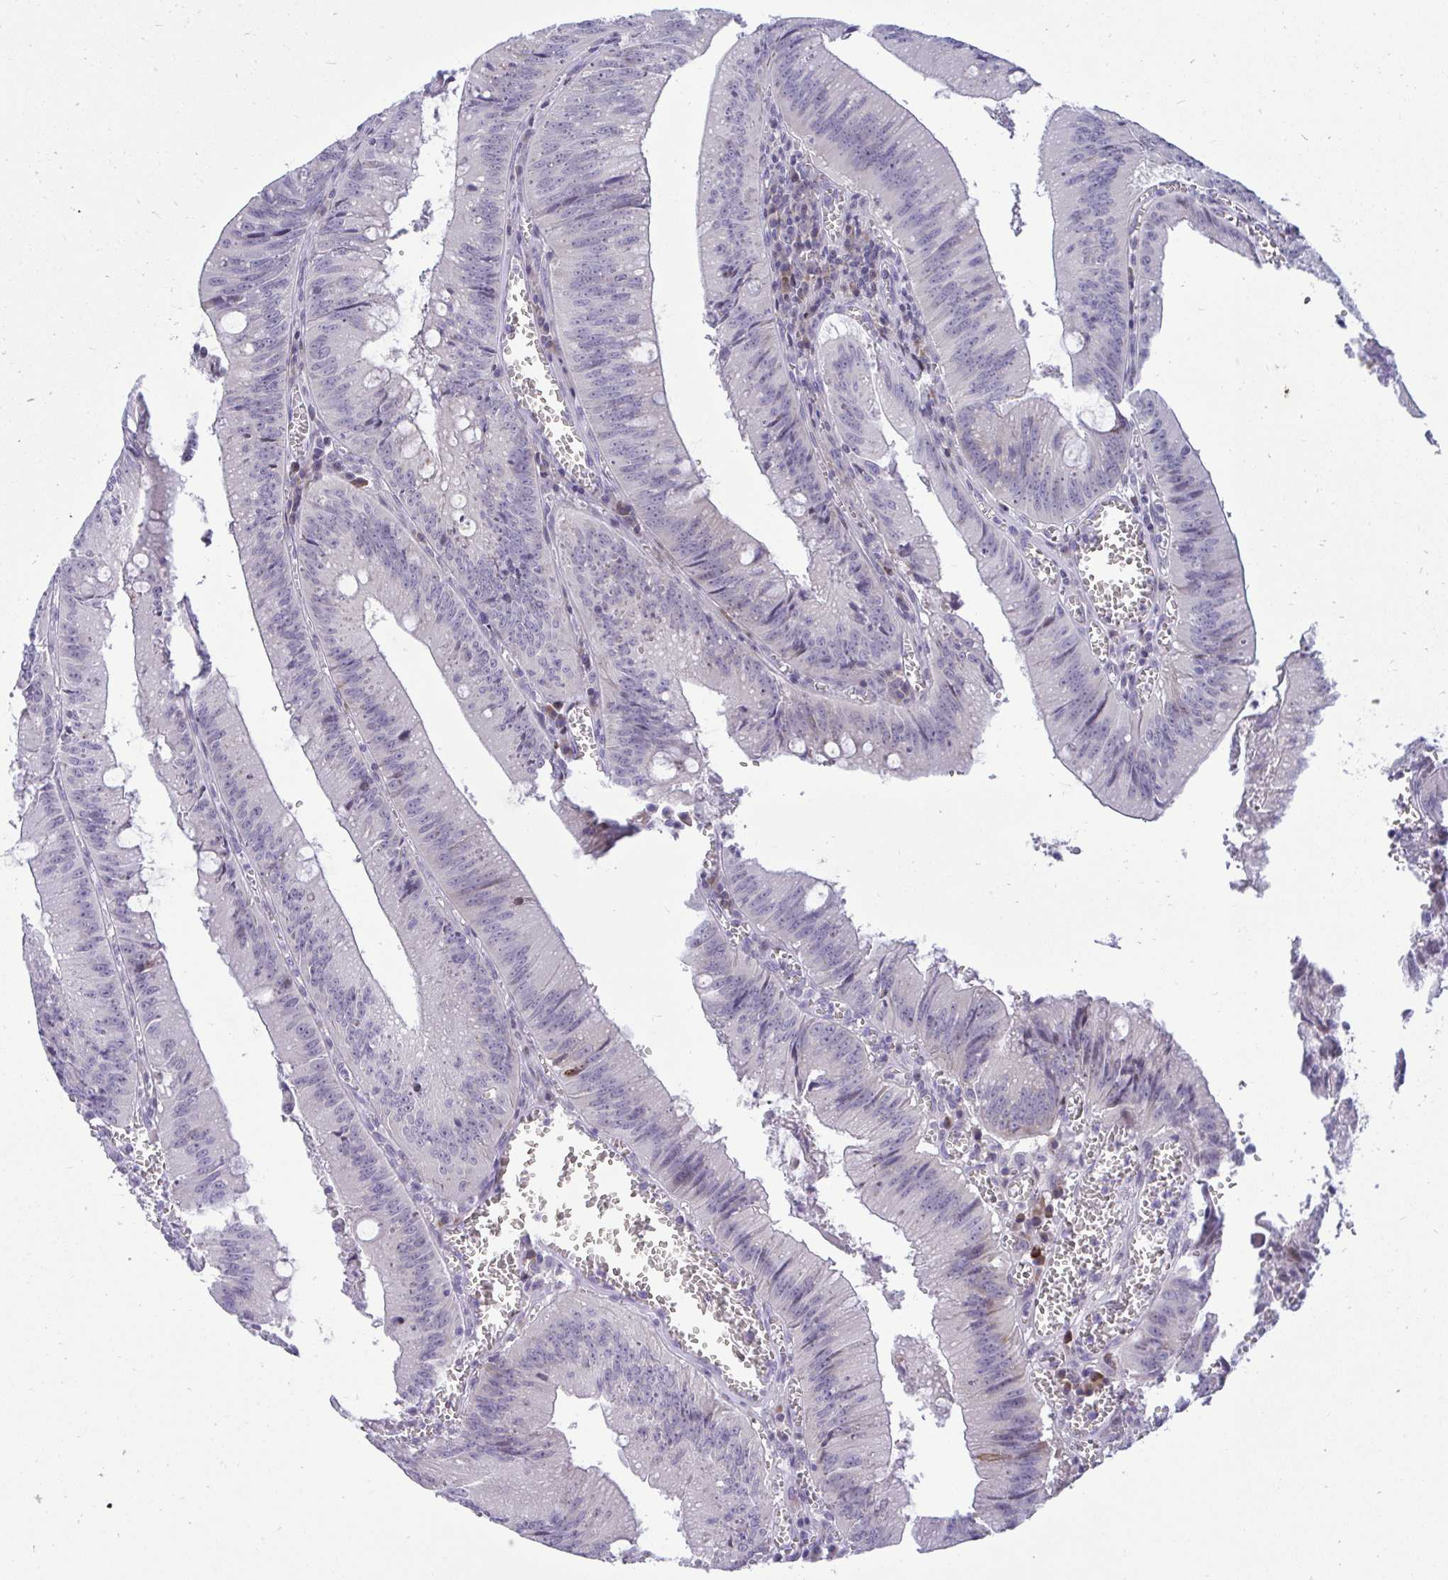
{"staining": {"intensity": "negative", "quantity": "none", "location": "none"}, "tissue": "colorectal cancer", "cell_type": "Tumor cells", "image_type": "cancer", "snomed": [{"axis": "morphology", "description": "Adenocarcinoma, NOS"}, {"axis": "topography", "description": "Rectum"}], "caption": "Immunohistochemistry image of neoplastic tissue: adenocarcinoma (colorectal) stained with DAB (3,3'-diaminobenzidine) demonstrates no significant protein staining in tumor cells.", "gene": "EPOP", "patient": {"sex": "female", "age": 81}}